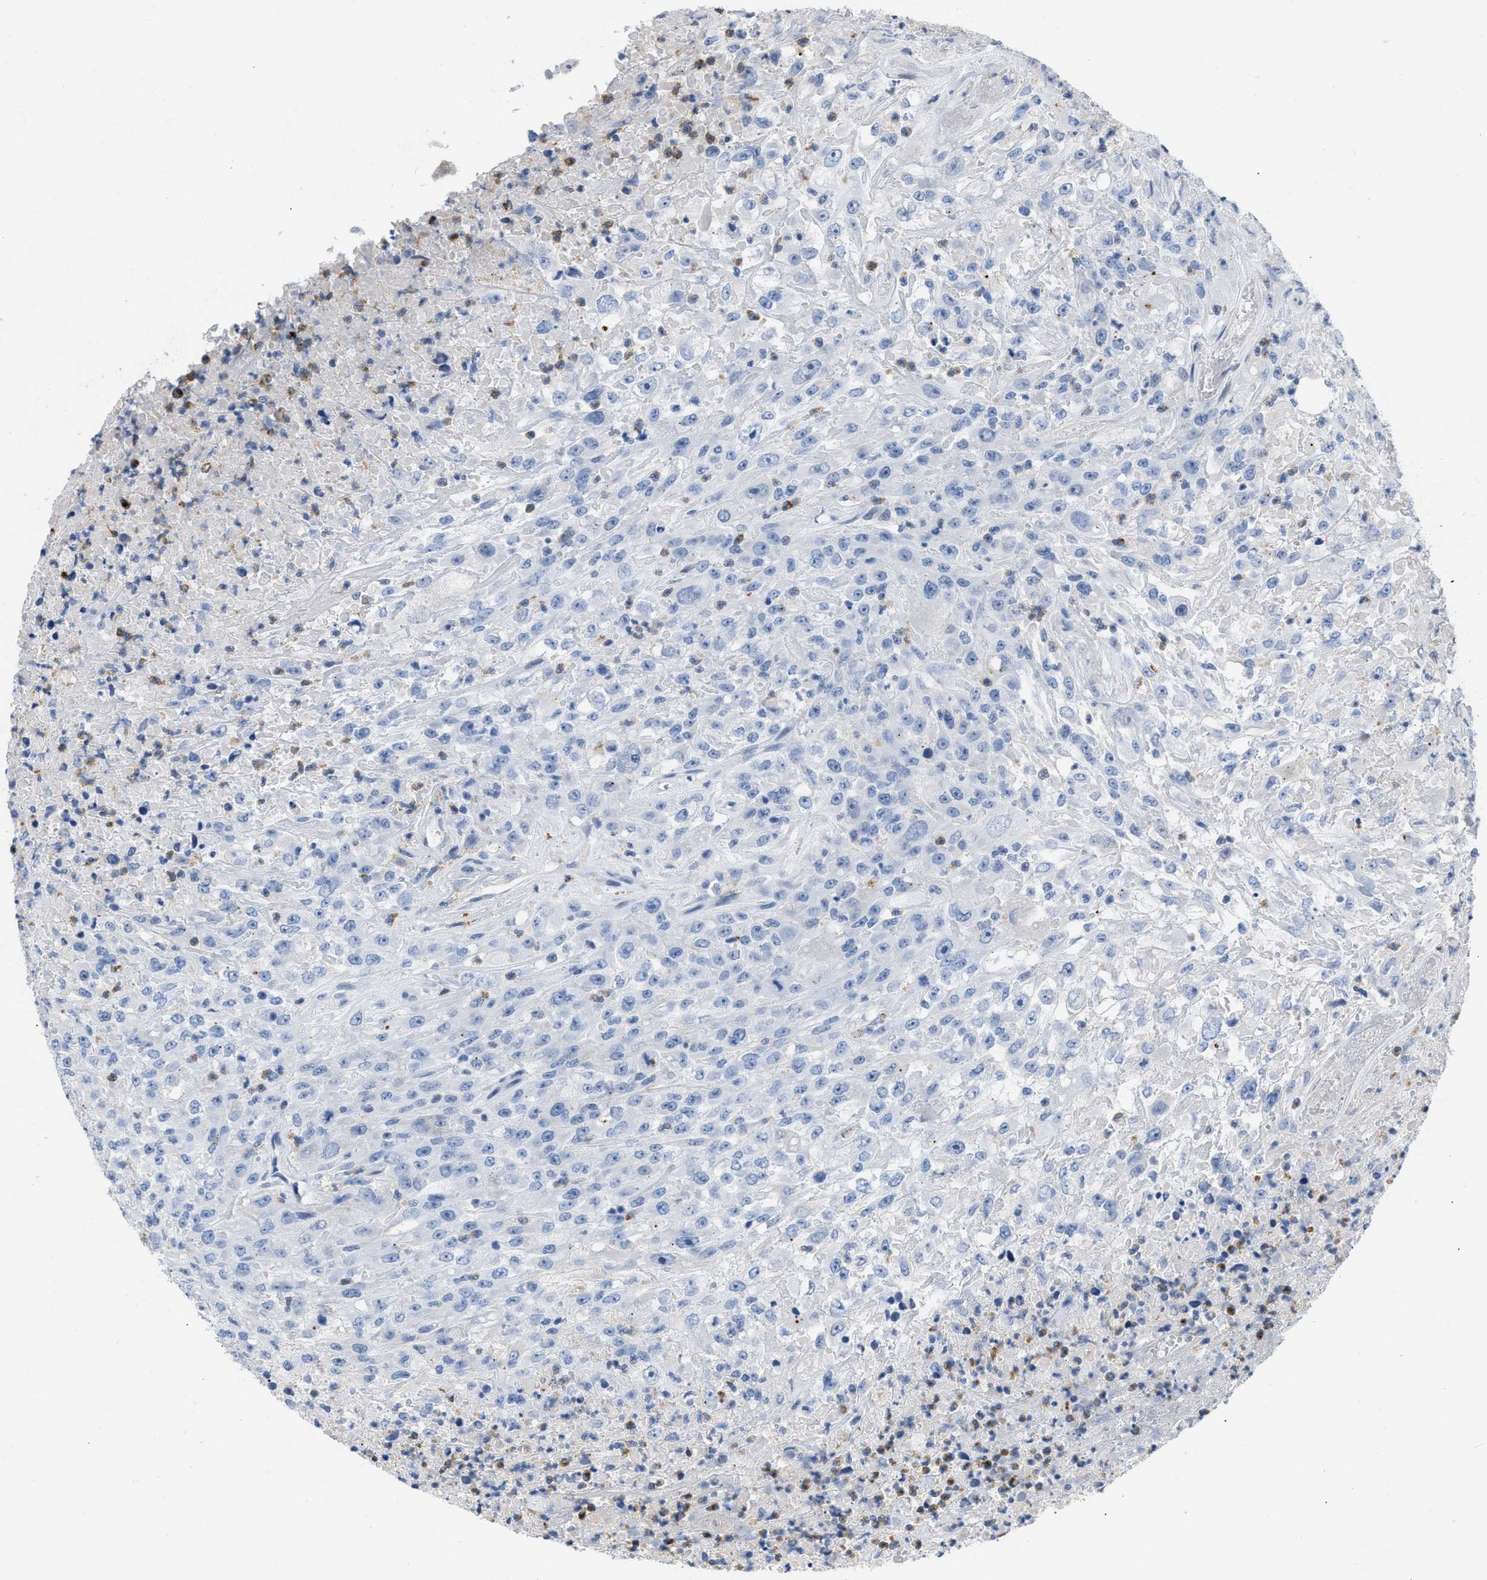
{"staining": {"intensity": "negative", "quantity": "none", "location": "none"}, "tissue": "urothelial cancer", "cell_type": "Tumor cells", "image_type": "cancer", "snomed": [{"axis": "morphology", "description": "Urothelial carcinoma, High grade"}, {"axis": "topography", "description": "Urinary bladder"}], "caption": "This is a photomicrograph of immunohistochemistry (IHC) staining of high-grade urothelial carcinoma, which shows no staining in tumor cells.", "gene": "BOLL", "patient": {"sex": "male", "age": 46}}